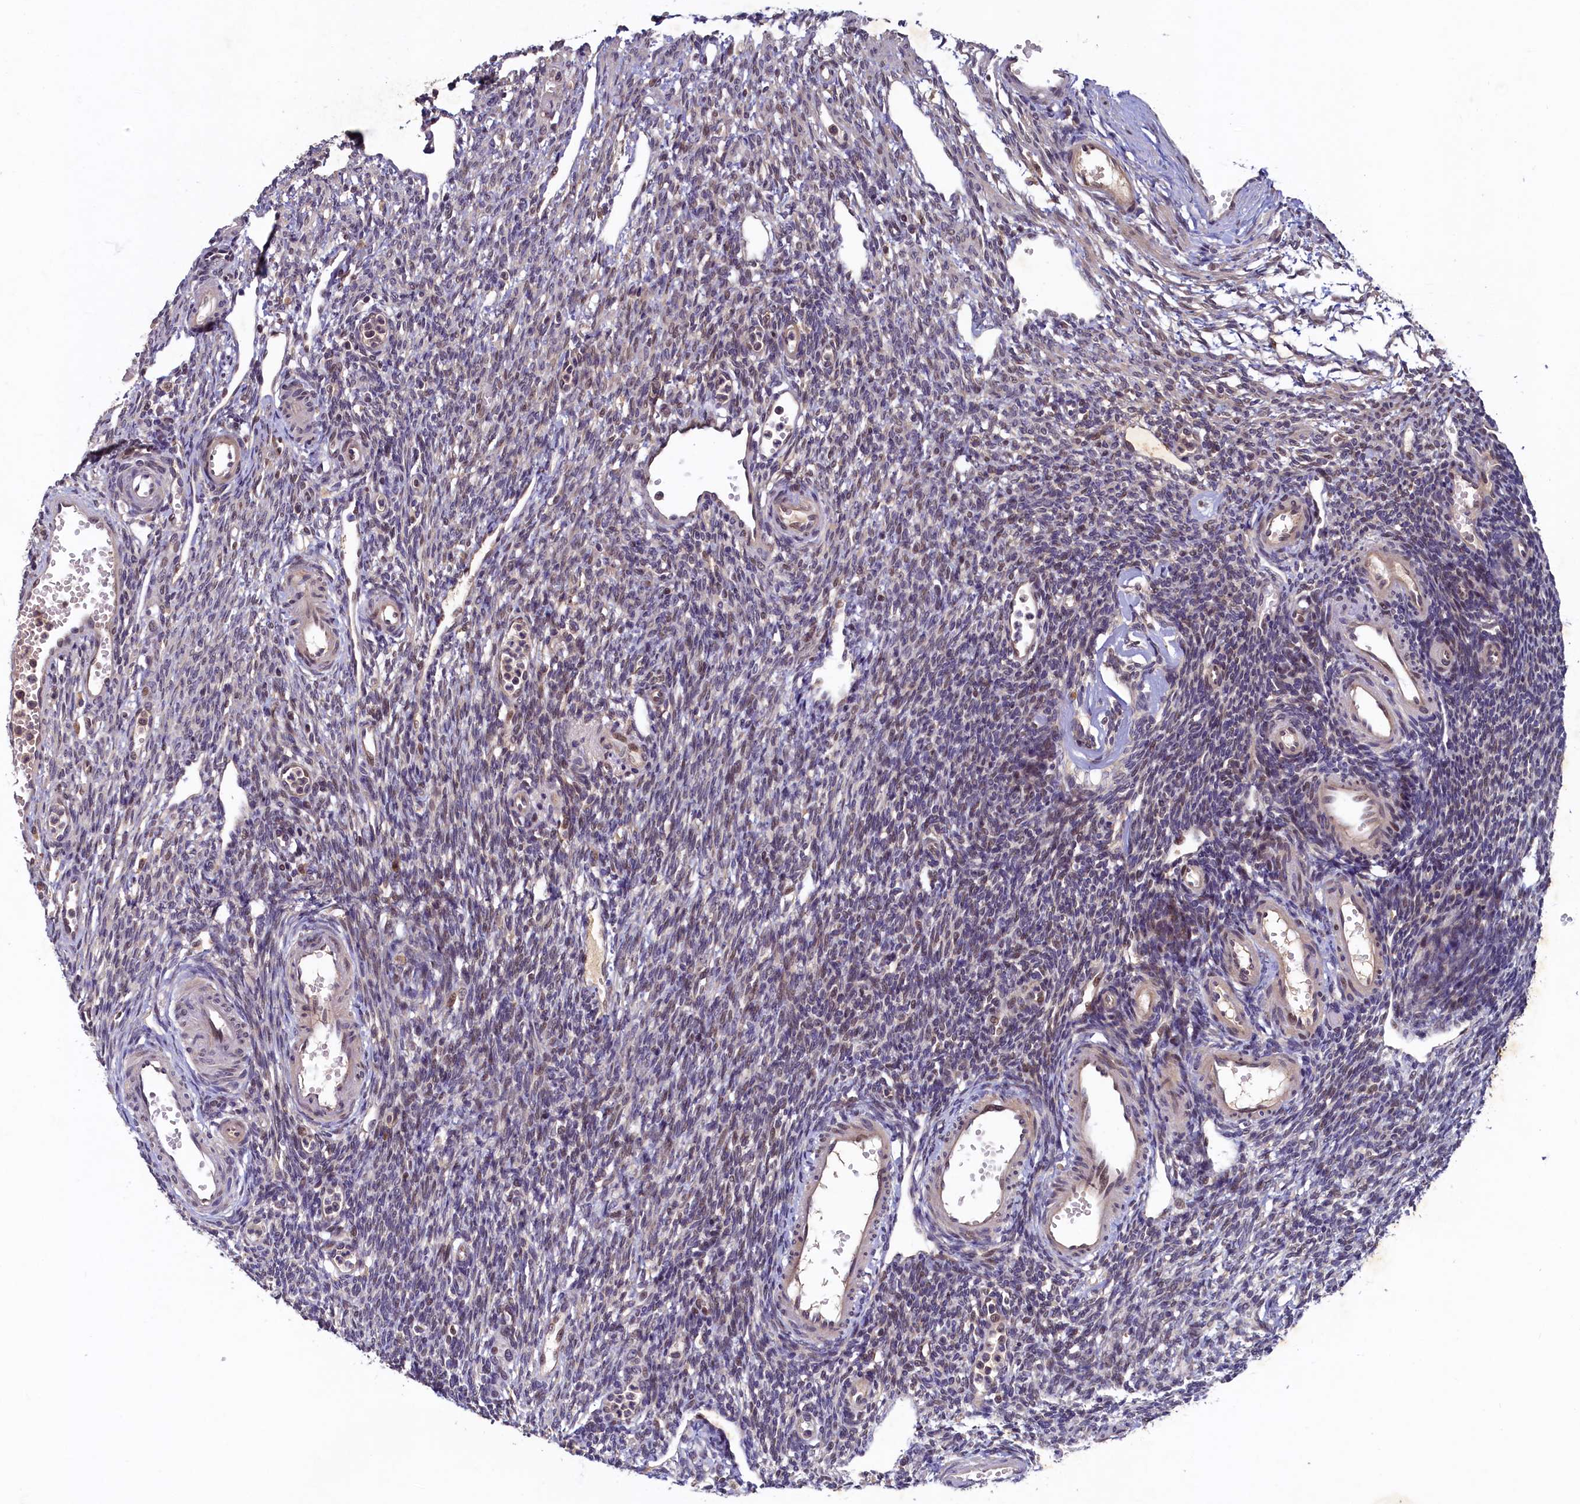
{"staining": {"intensity": "negative", "quantity": "none", "location": "none"}, "tissue": "ovary", "cell_type": "Follicle cells", "image_type": "normal", "snomed": [{"axis": "morphology", "description": "Normal tissue, NOS"}, {"axis": "morphology", "description": "Cyst, NOS"}, {"axis": "topography", "description": "Ovary"}], "caption": "Follicle cells are negative for brown protein staining in normal ovary. The staining was performed using DAB (3,3'-diaminobenzidine) to visualize the protein expression in brown, while the nuclei were stained in blue with hematoxylin (Magnification: 20x).", "gene": "LATS2", "patient": {"sex": "female", "age": 33}}